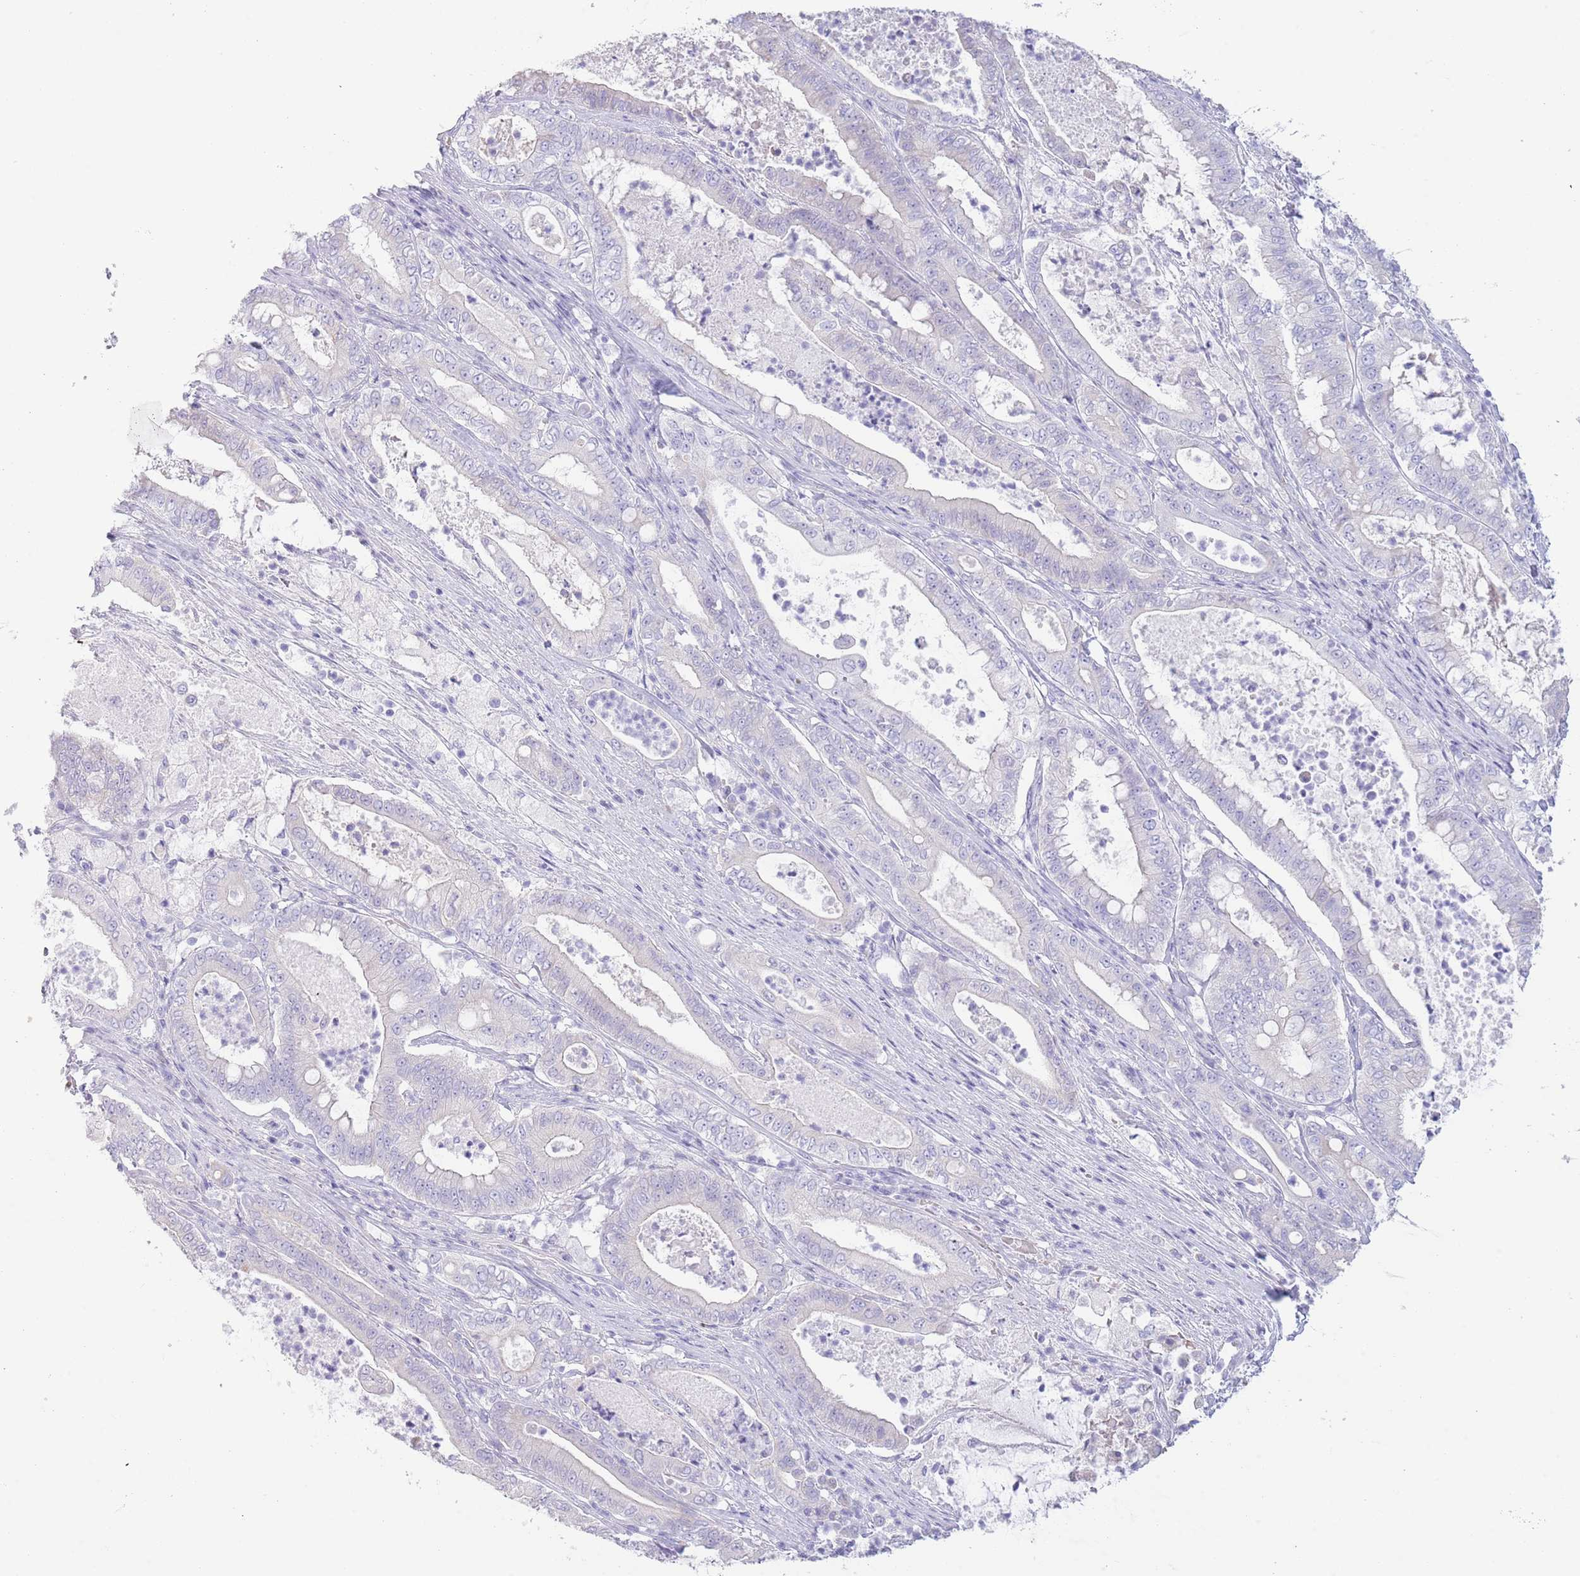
{"staining": {"intensity": "negative", "quantity": "none", "location": "none"}, "tissue": "pancreatic cancer", "cell_type": "Tumor cells", "image_type": "cancer", "snomed": [{"axis": "morphology", "description": "Adenocarcinoma, NOS"}, {"axis": "topography", "description": "Pancreas"}], "caption": "There is no significant positivity in tumor cells of pancreatic cancer (adenocarcinoma).", "gene": "ACR", "patient": {"sex": "male", "age": 71}}